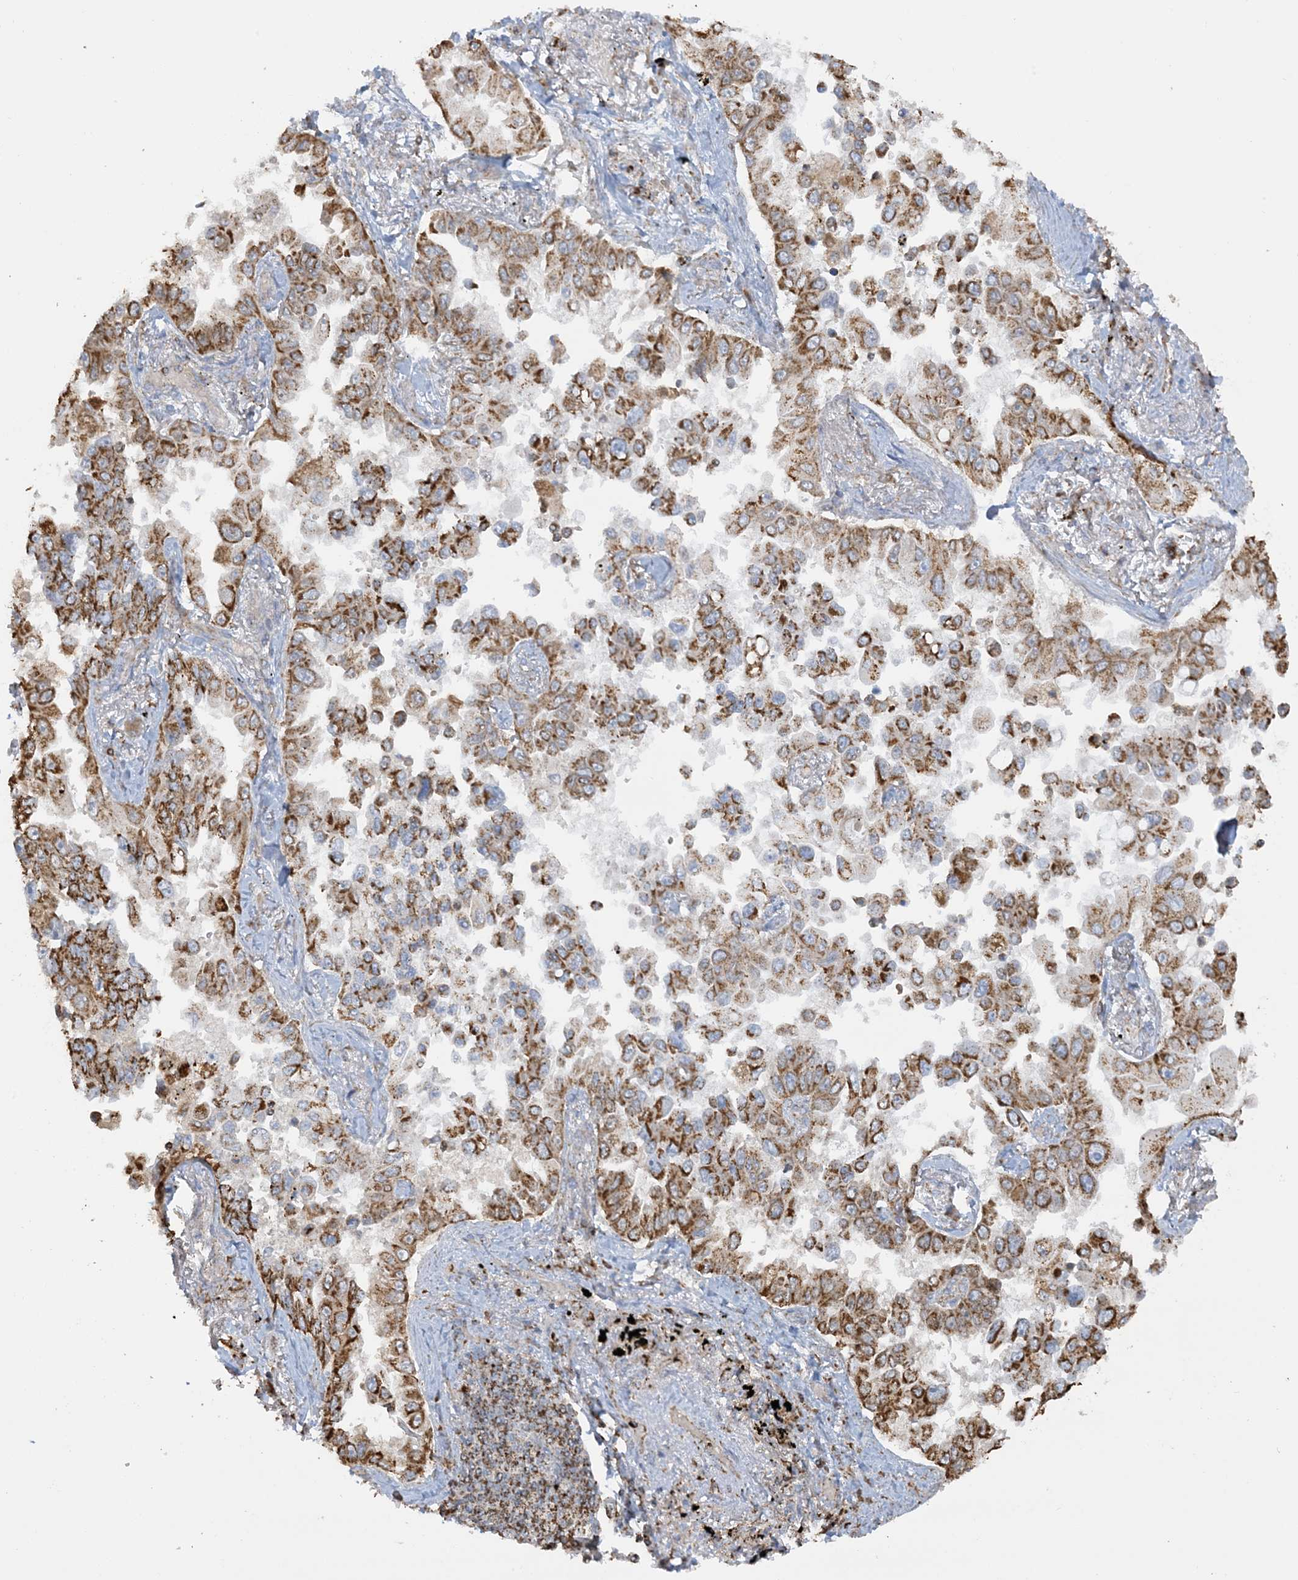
{"staining": {"intensity": "moderate", "quantity": ">75%", "location": "cytoplasmic/membranous"}, "tissue": "lung cancer", "cell_type": "Tumor cells", "image_type": "cancer", "snomed": [{"axis": "morphology", "description": "Adenocarcinoma, NOS"}, {"axis": "topography", "description": "Lung"}], "caption": "Immunohistochemical staining of human adenocarcinoma (lung) demonstrates moderate cytoplasmic/membranous protein staining in about >75% of tumor cells. Nuclei are stained in blue.", "gene": "AGA", "patient": {"sex": "female", "age": 67}}